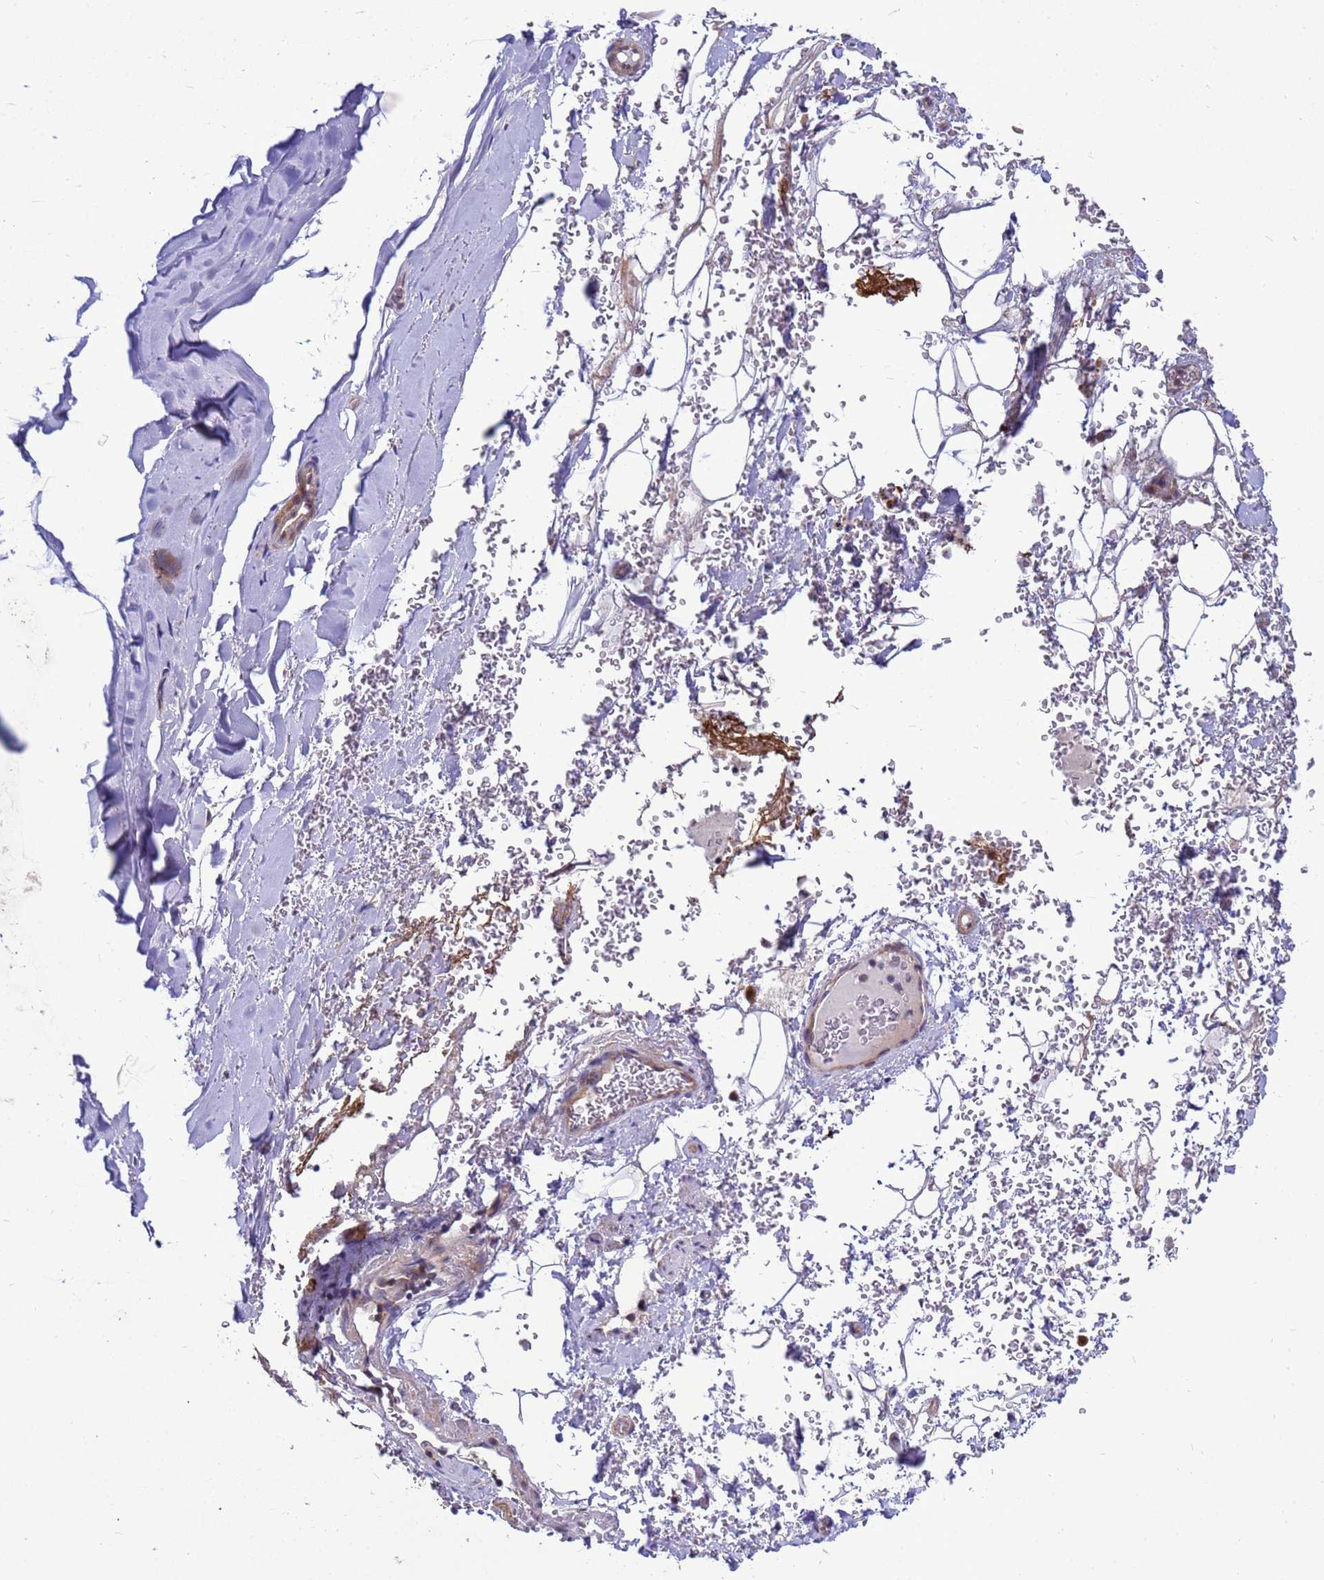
{"staining": {"intensity": "negative", "quantity": "none", "location": "none"}, "tissue": "adipose tissue", "cell_type": "Adipocytes", "image_type": "normal", "snomed": [{"axis": "morphology", "description": "Normal tissue, NOS"}, {"axis": "topography", "description": "Cartilage tissue"}], "caption": "Immunohistochemical staining of normal adipose tissue demonstrates no significant staining in adipocytes.", "gene": "C12orf43", "patient": {"sex": "female", "age": 63}}